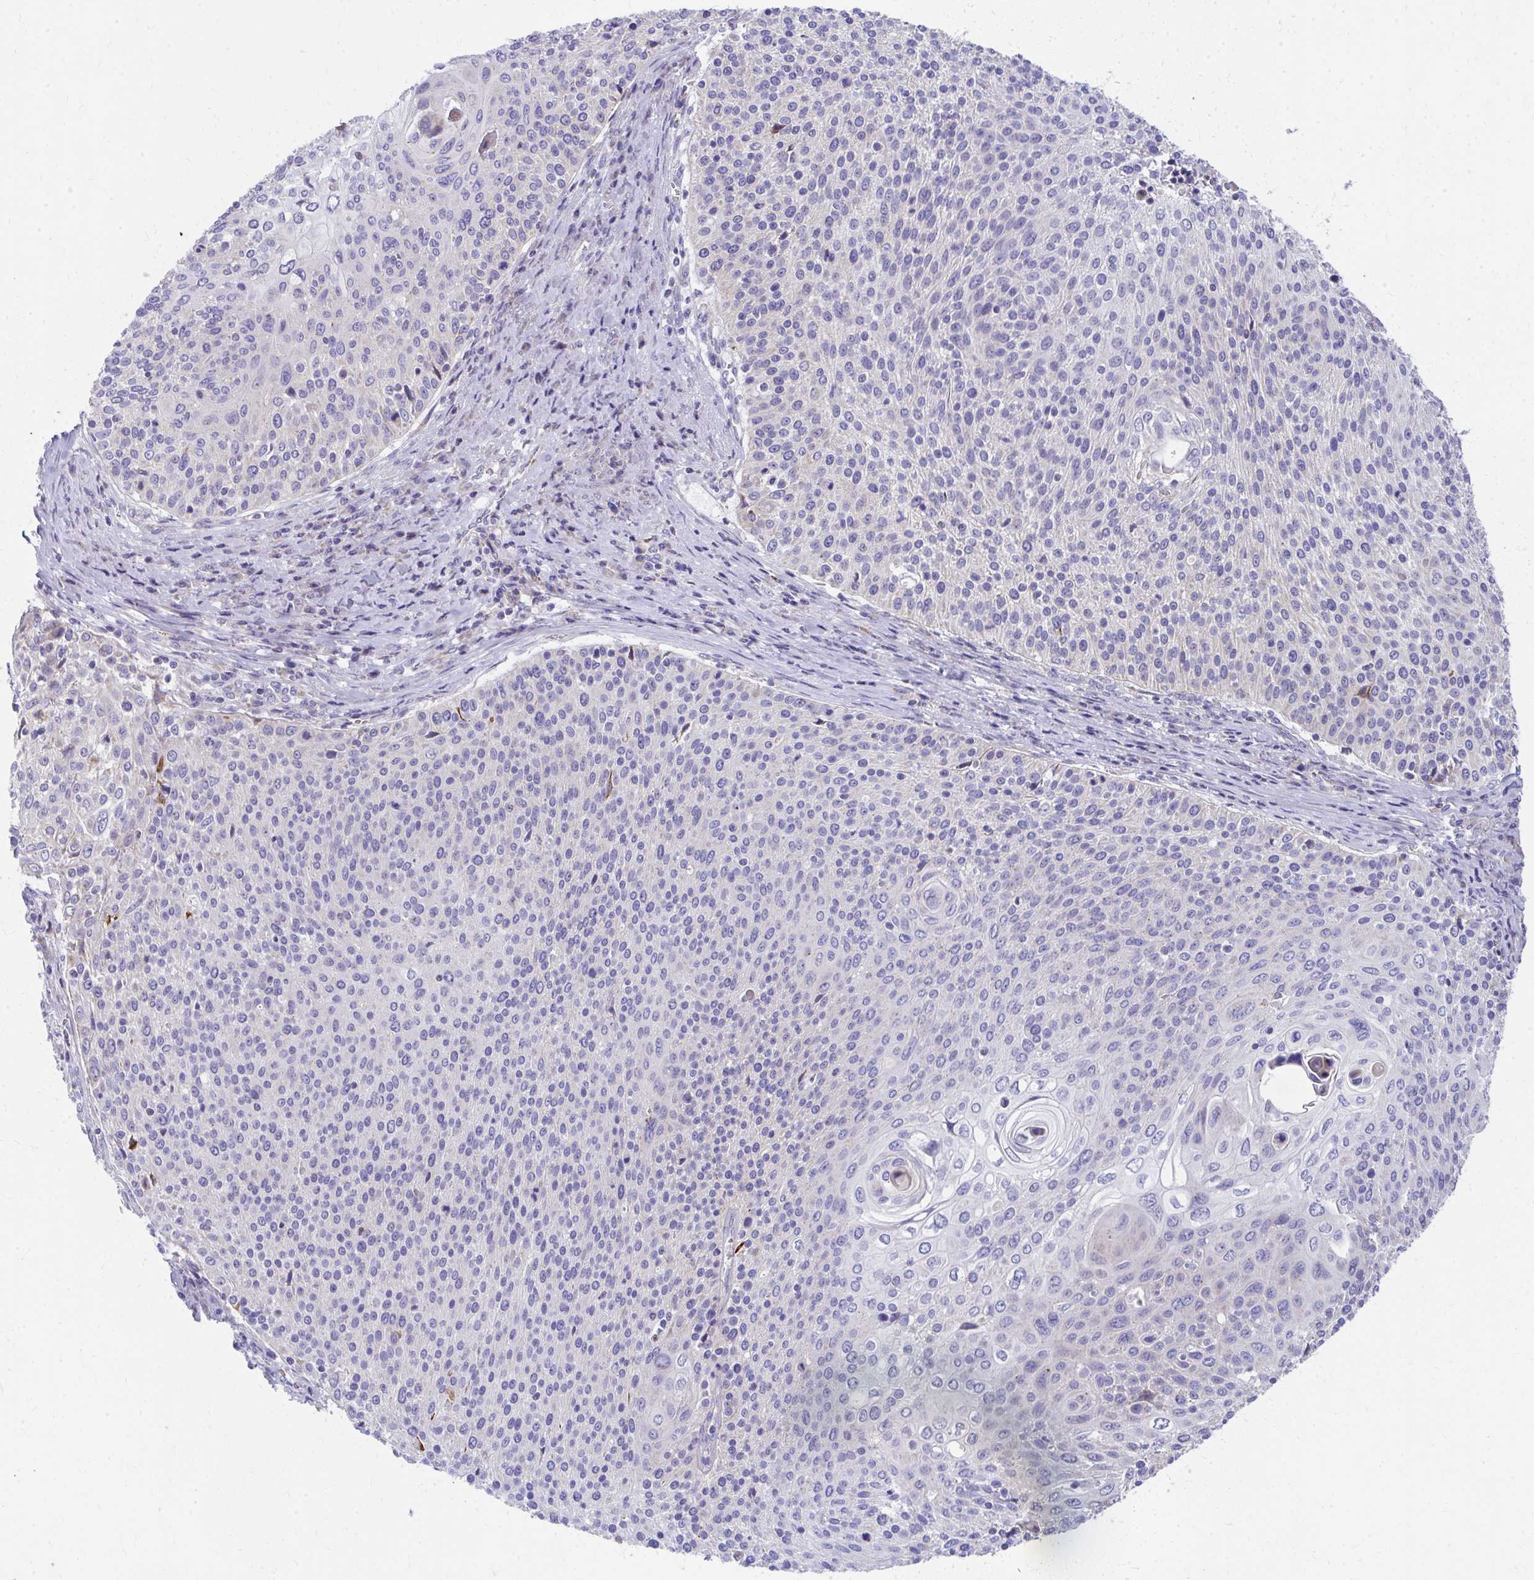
{"staining": {"intensity": "weak", "quantity": "<25%", "location": "cytoplasmic/membranous"}, "tissue": "cervical cancer", "cell_type": "Tumor cells", "image_type": "cancer", "snomed": [{"axis": "morphology", "description": "Squamous cell carcinoma, NOS"}, {"axis": "topography", "description": "Cervix"}], "caption": "An immunohistochemistry photomicrograph of squamous cell carcinoma (cervical) is shown. There is no staining in tumor cells of squamous cell carcinoma (cervical).", "gene": "IL37", "patient": {"sex": "female", "age": 31}}